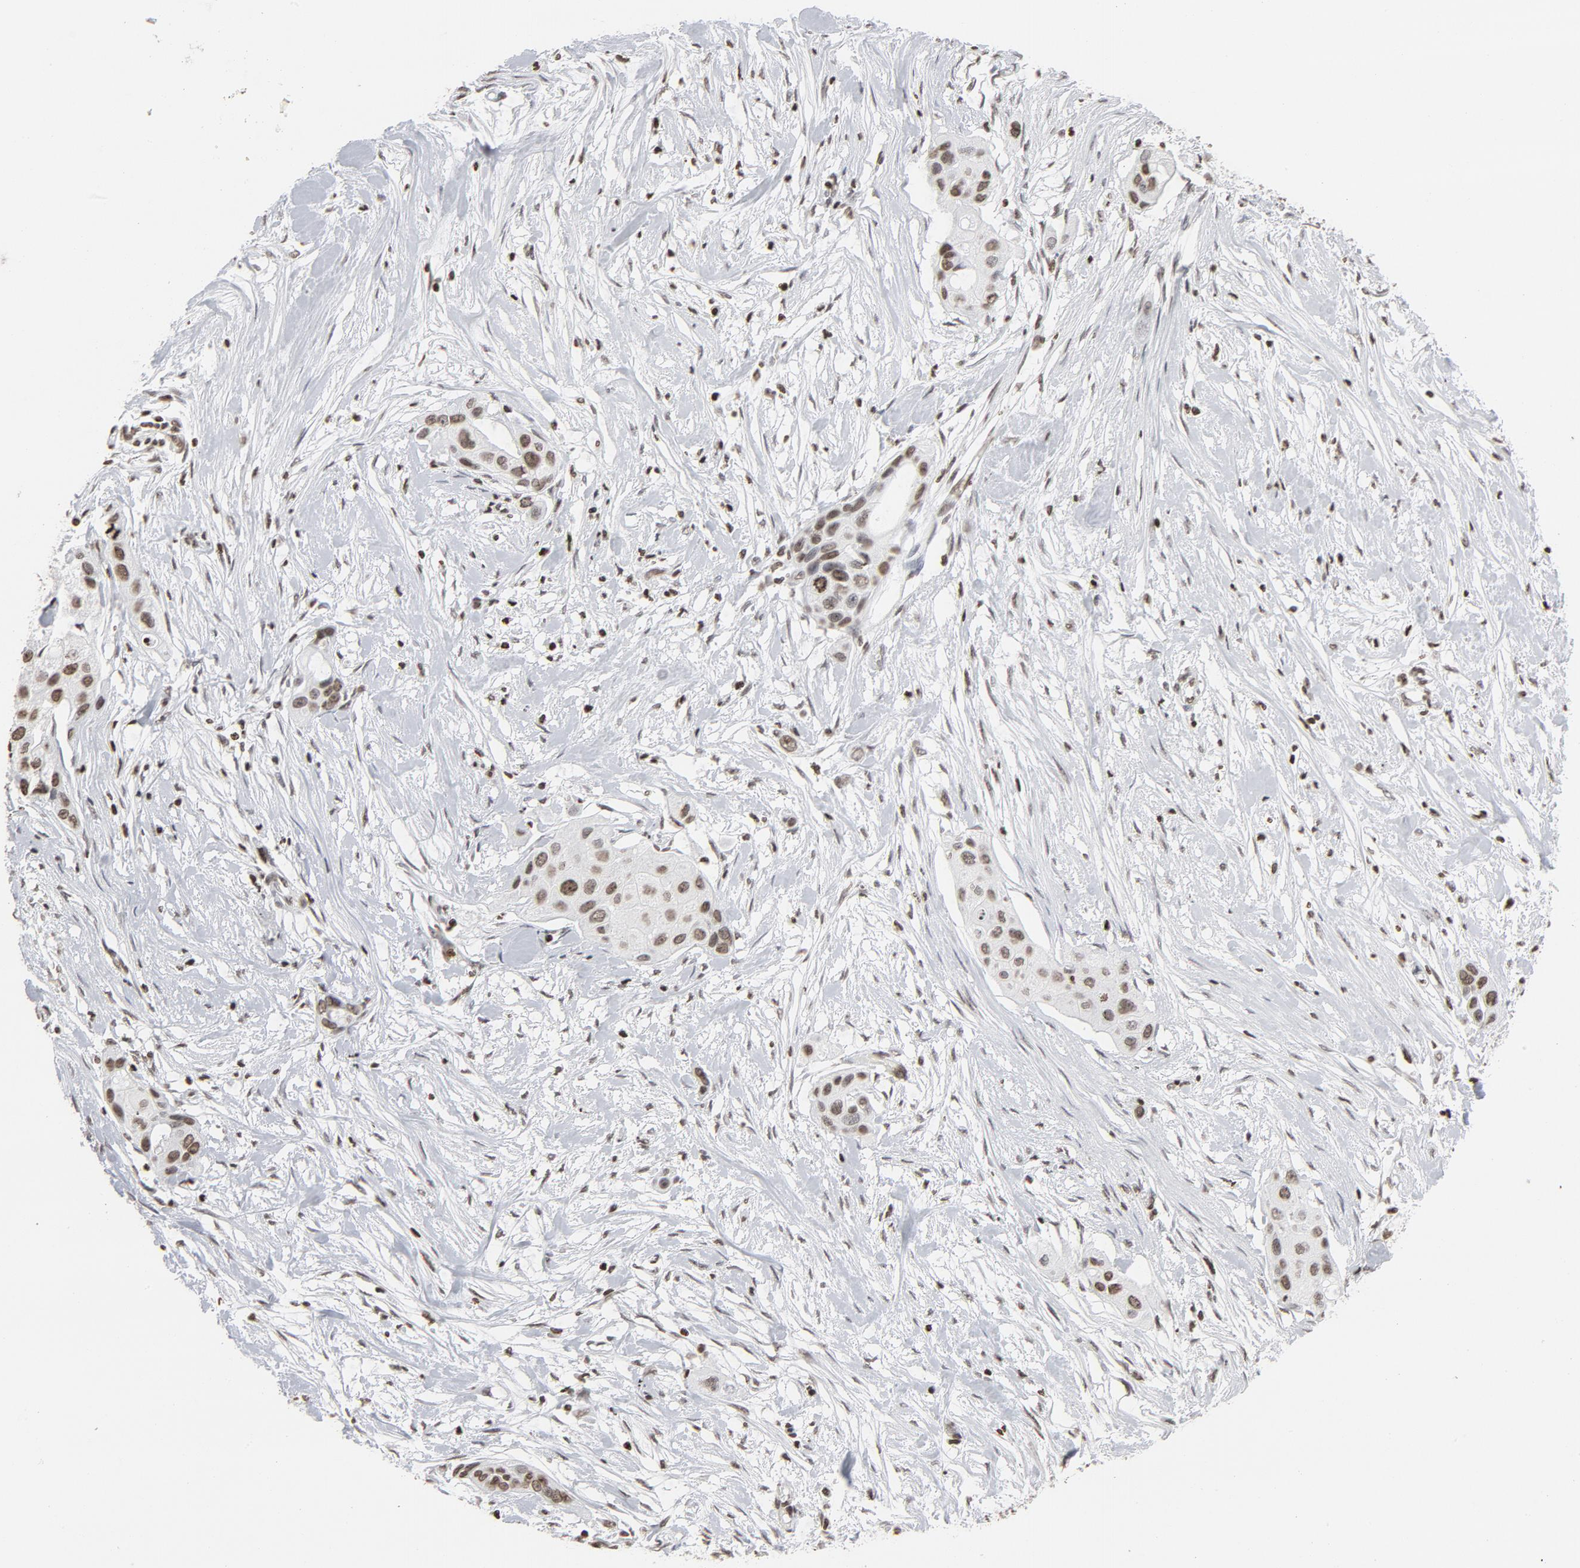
{"staining": {"intensity": "weak", "quantity": ">75%", "location": "nuclear"}, "tissue": "pancreatic cancer", "cell_type": "Tumor cells", "image_type": "cancer", "snomed": [{"axis": "morphology", "description": "Adenocarcinoma, NOS"}, {"axis": "topography", "description": "Pancreas"}], "caption": "Immunohistochemistry (IHC) image of neoplastic tissue: human pancreatic cancer (adenocarcinoma) stained using immunohistochemistry displays low levels of weak protein expression localized specifically in the nuclear of tumor cells, appearing as a nuclear brown color.", "gene": "H2AC12", "patient": {"sex": "female", "age": 60}}